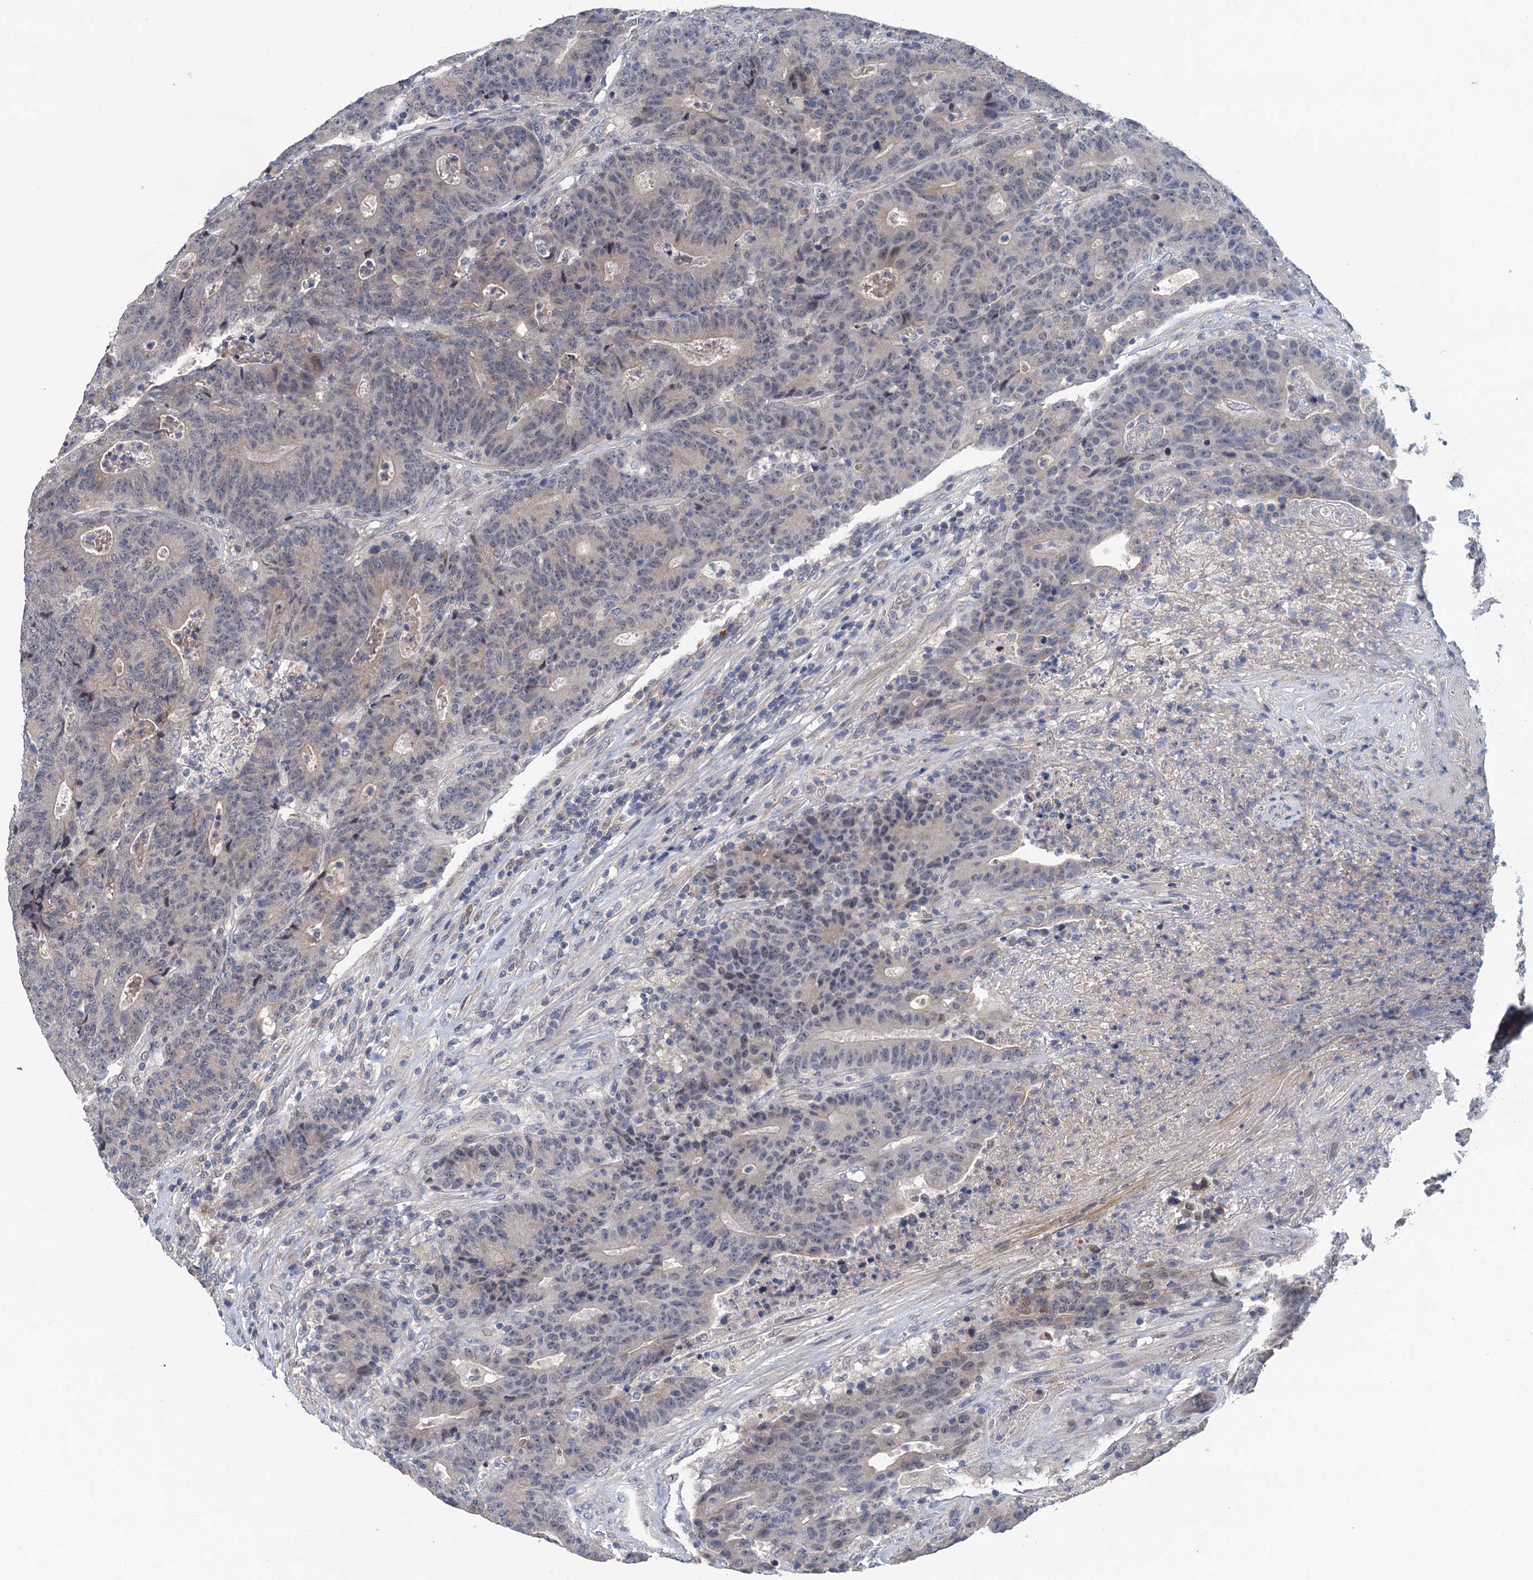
{"staining": {"intensity": "negative", "quantity": "none", "location": "none"}, "tissue": "colorectal cancer", "cell_type": "Tumor cells", "image_type": "cancer", "snomed": [{"axis": "morphology", "description": "Adenocarcinoma, NOS"}, {"axis": "topography", "description": "Colon"}], "caption": "Tumor cells are negative for protein expression in human adenocarcinoma (colorectal).", "gene": "MDM1", "patient": {"sex": "female", "age": 75}}